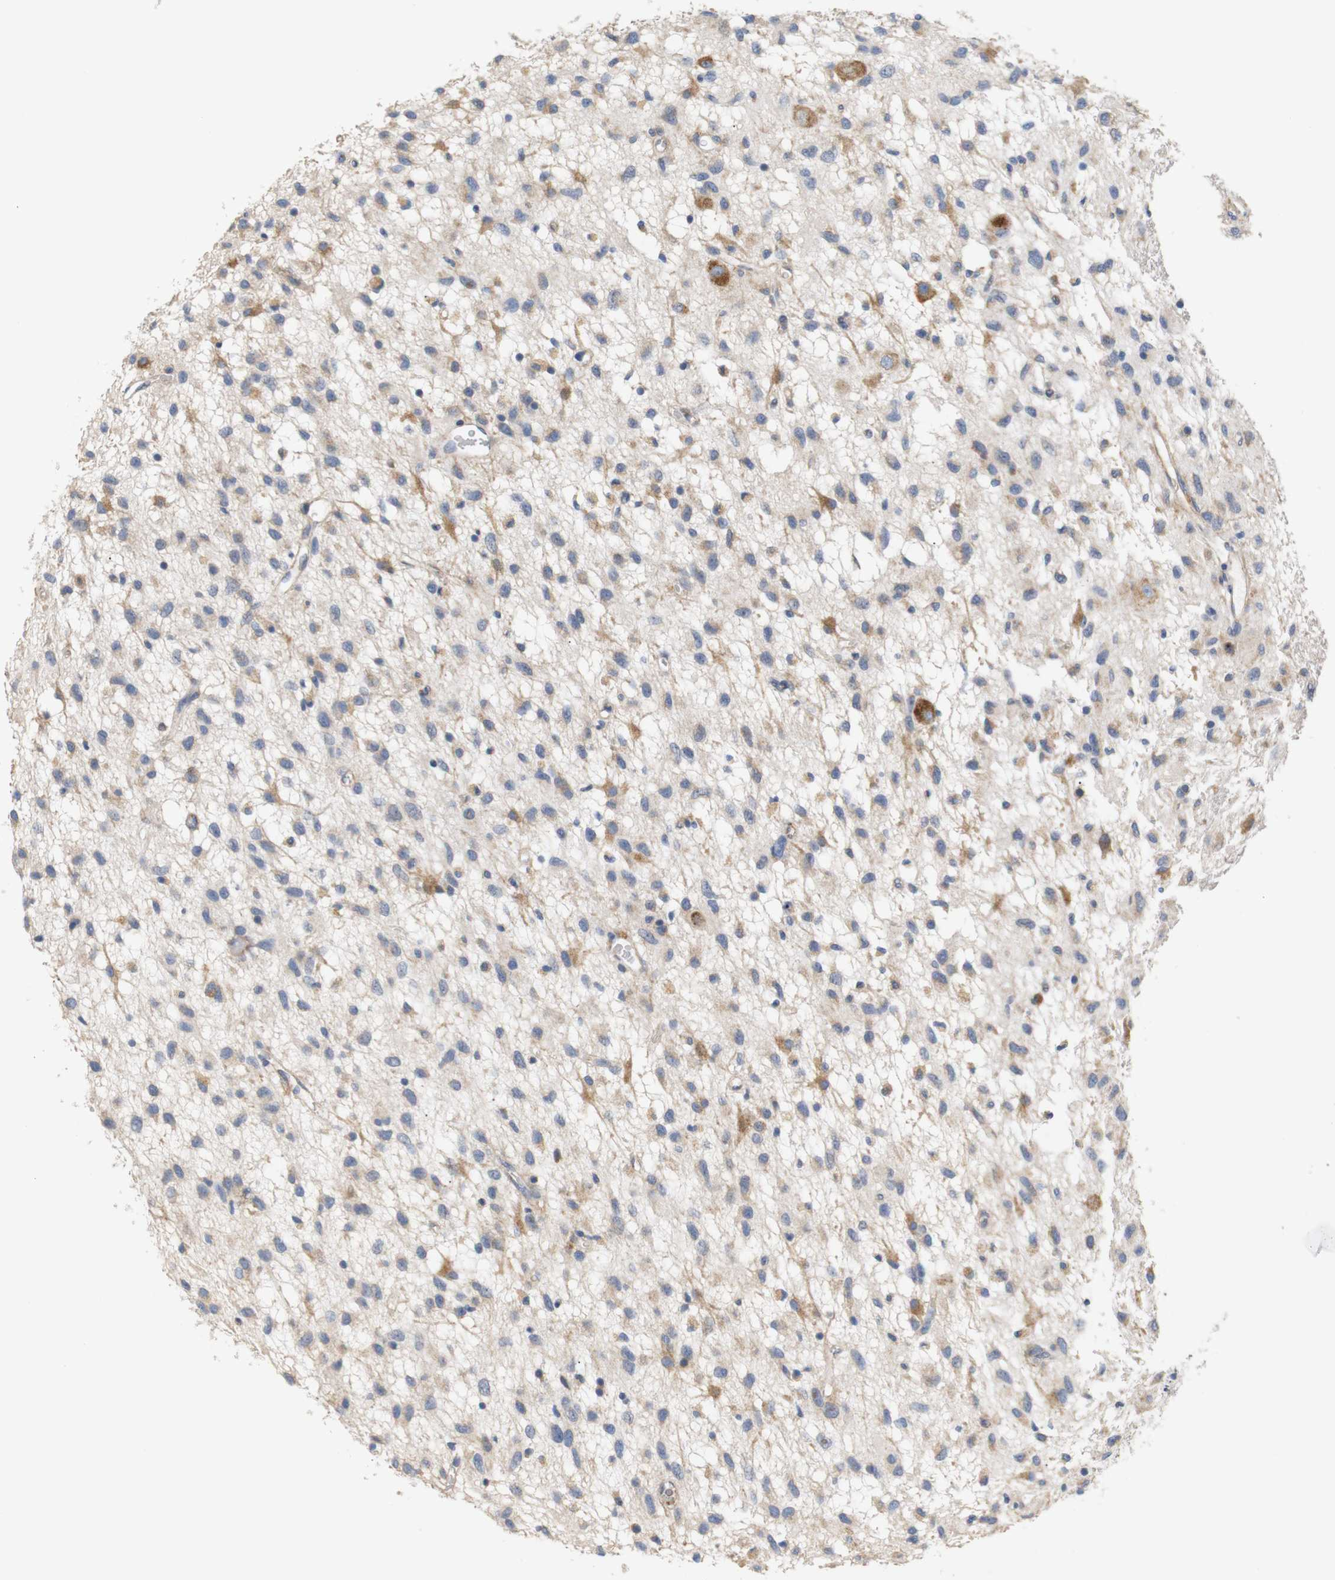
{"staining": {"intensity": "moderate", "quantity": "25%-75%", "location": "cytoplasmic/membranous"}, "tissue": "glioma", "cell_type": "Tumor cells", "image_type": "cancer", "snomed": [{"axis": "morphology", "description": "Glioma, malignant, Low grade"}, {"axis": "topography", "description": "Brain"}], "caption": "This micrograph displays immunohistochemistry staining of human glioma, with medium moderate cytoplasmic/membranous expression in approximately 25%-75% of tumor cells.", "gene": "TRIM5", "patient": {"sex": "male", "age": 77}}